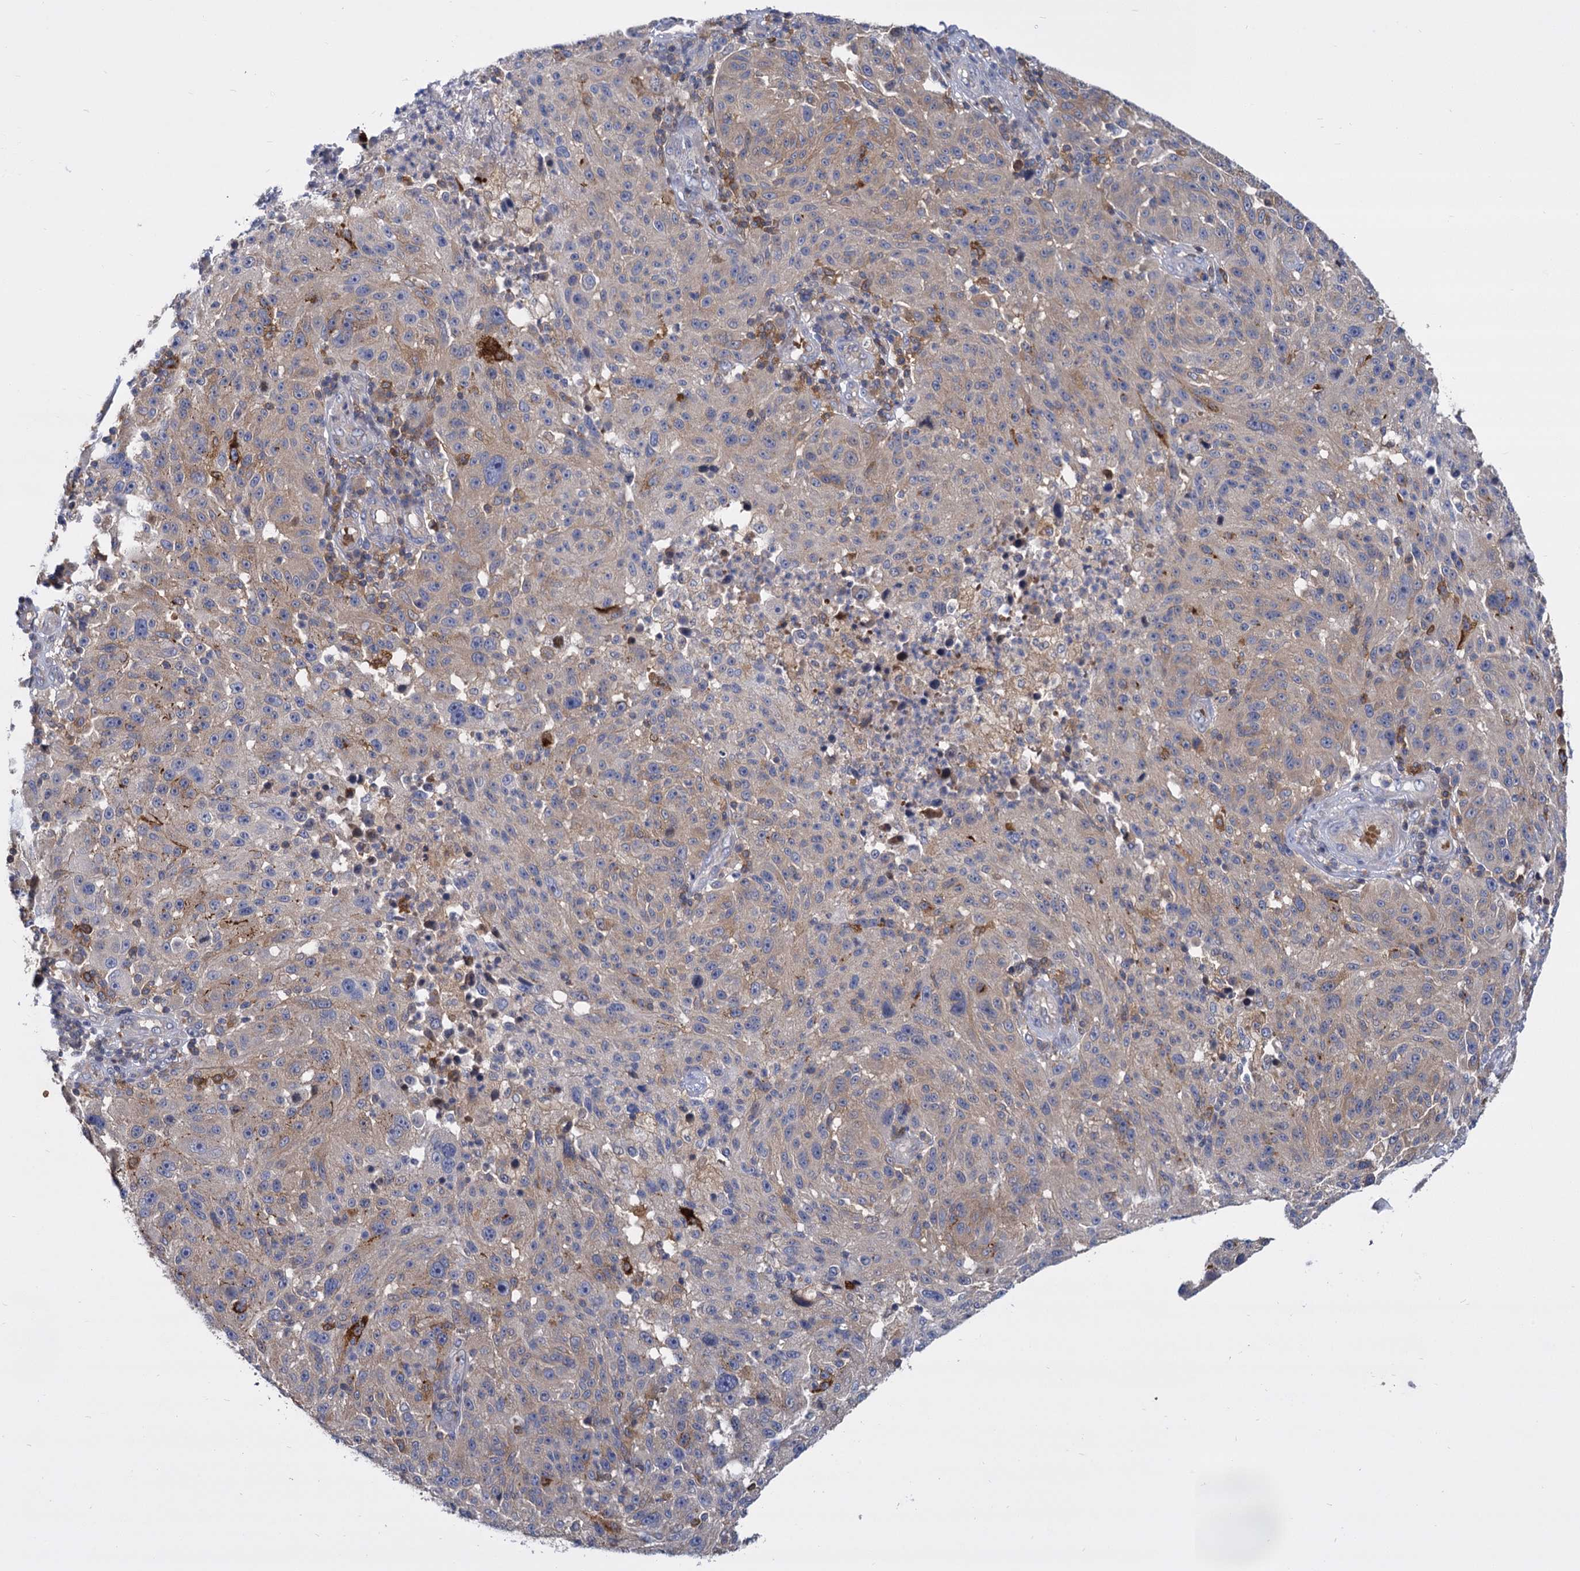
{"staining": {"intensity": "weak", "quantity": "<25%", "location": "cytoplasmic/membranous"}, "tissue": "melanoma", "cell_type": "Tumor cells", "image_type": "cancer", "snomed": [{"axis": "morphology", "description": "Malignant melanoma, NOS"}, {"axis": "topography", "description": "Skin"}], "caption": "An image of human melanoma is negative for staining in tumor cells.", "gene": "GCLC", "patient": {"sex": "male", "age": 53}}